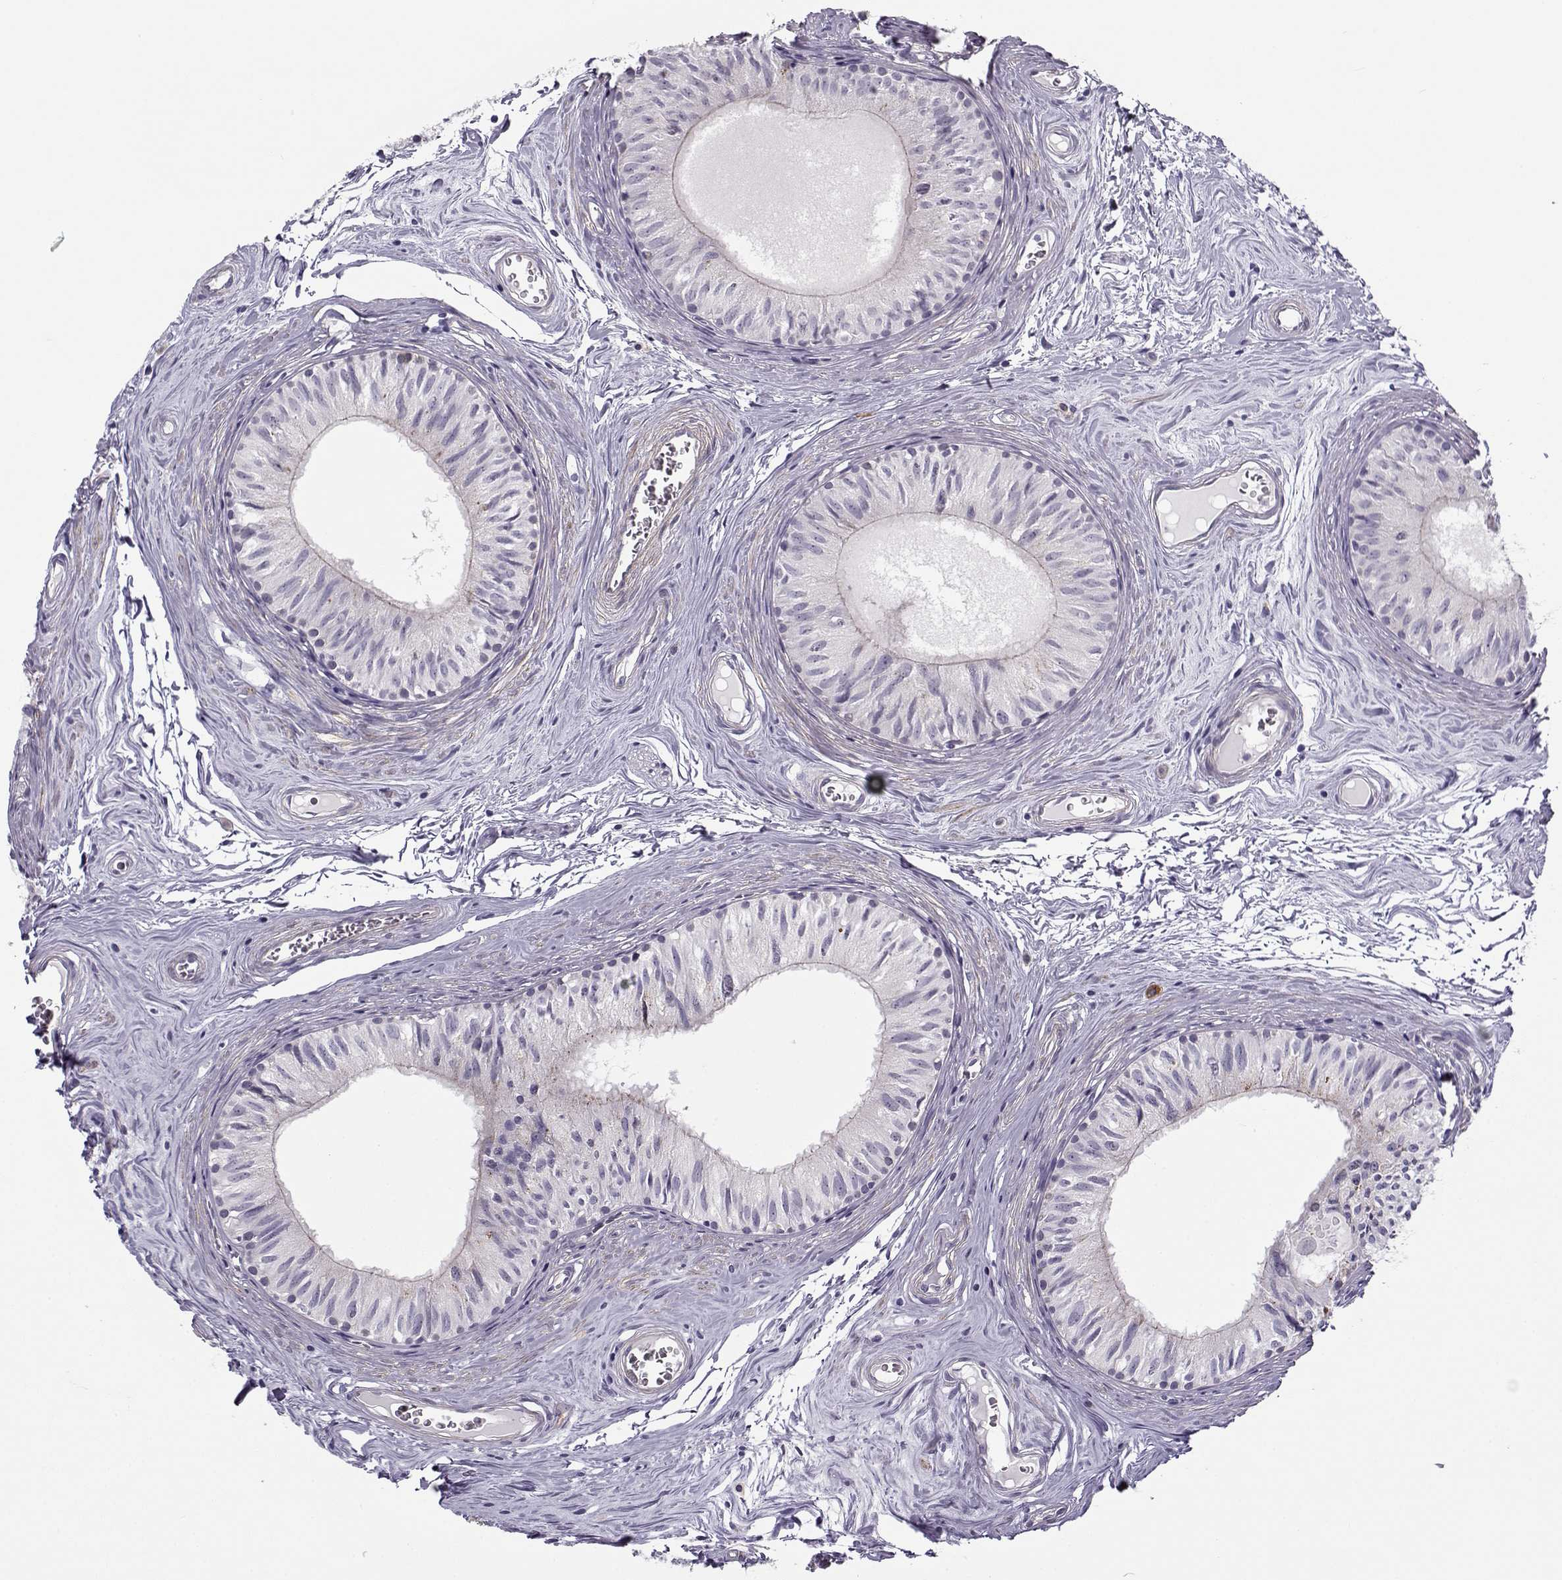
{"staining": {"intensity": "moderate", "quantity": "<25%", "location": "cytoplasmic/membranous"}, "tissue": "epididymis", "cell_type": "Glandular cells", "image_type": "normal", "snomed": [{"axis": "morphology", "description": "Normal tissue, NOS"}, {"axis": "topography", "description": "Epididymis"}], "caption": "IHC staining of benign epididymis, which demonstrates low levels of moderate cytoplasmic/membranous expression in about <25% of glandular cells indicating moderate cytoplasmic/membranous protein expression. The staining was performed using DAB (brown) for protein detection and nuclei were counterstained in hematoxylin (blue).", "gene": "UCP3", "patient": {"sex": "male", "age": 52}}